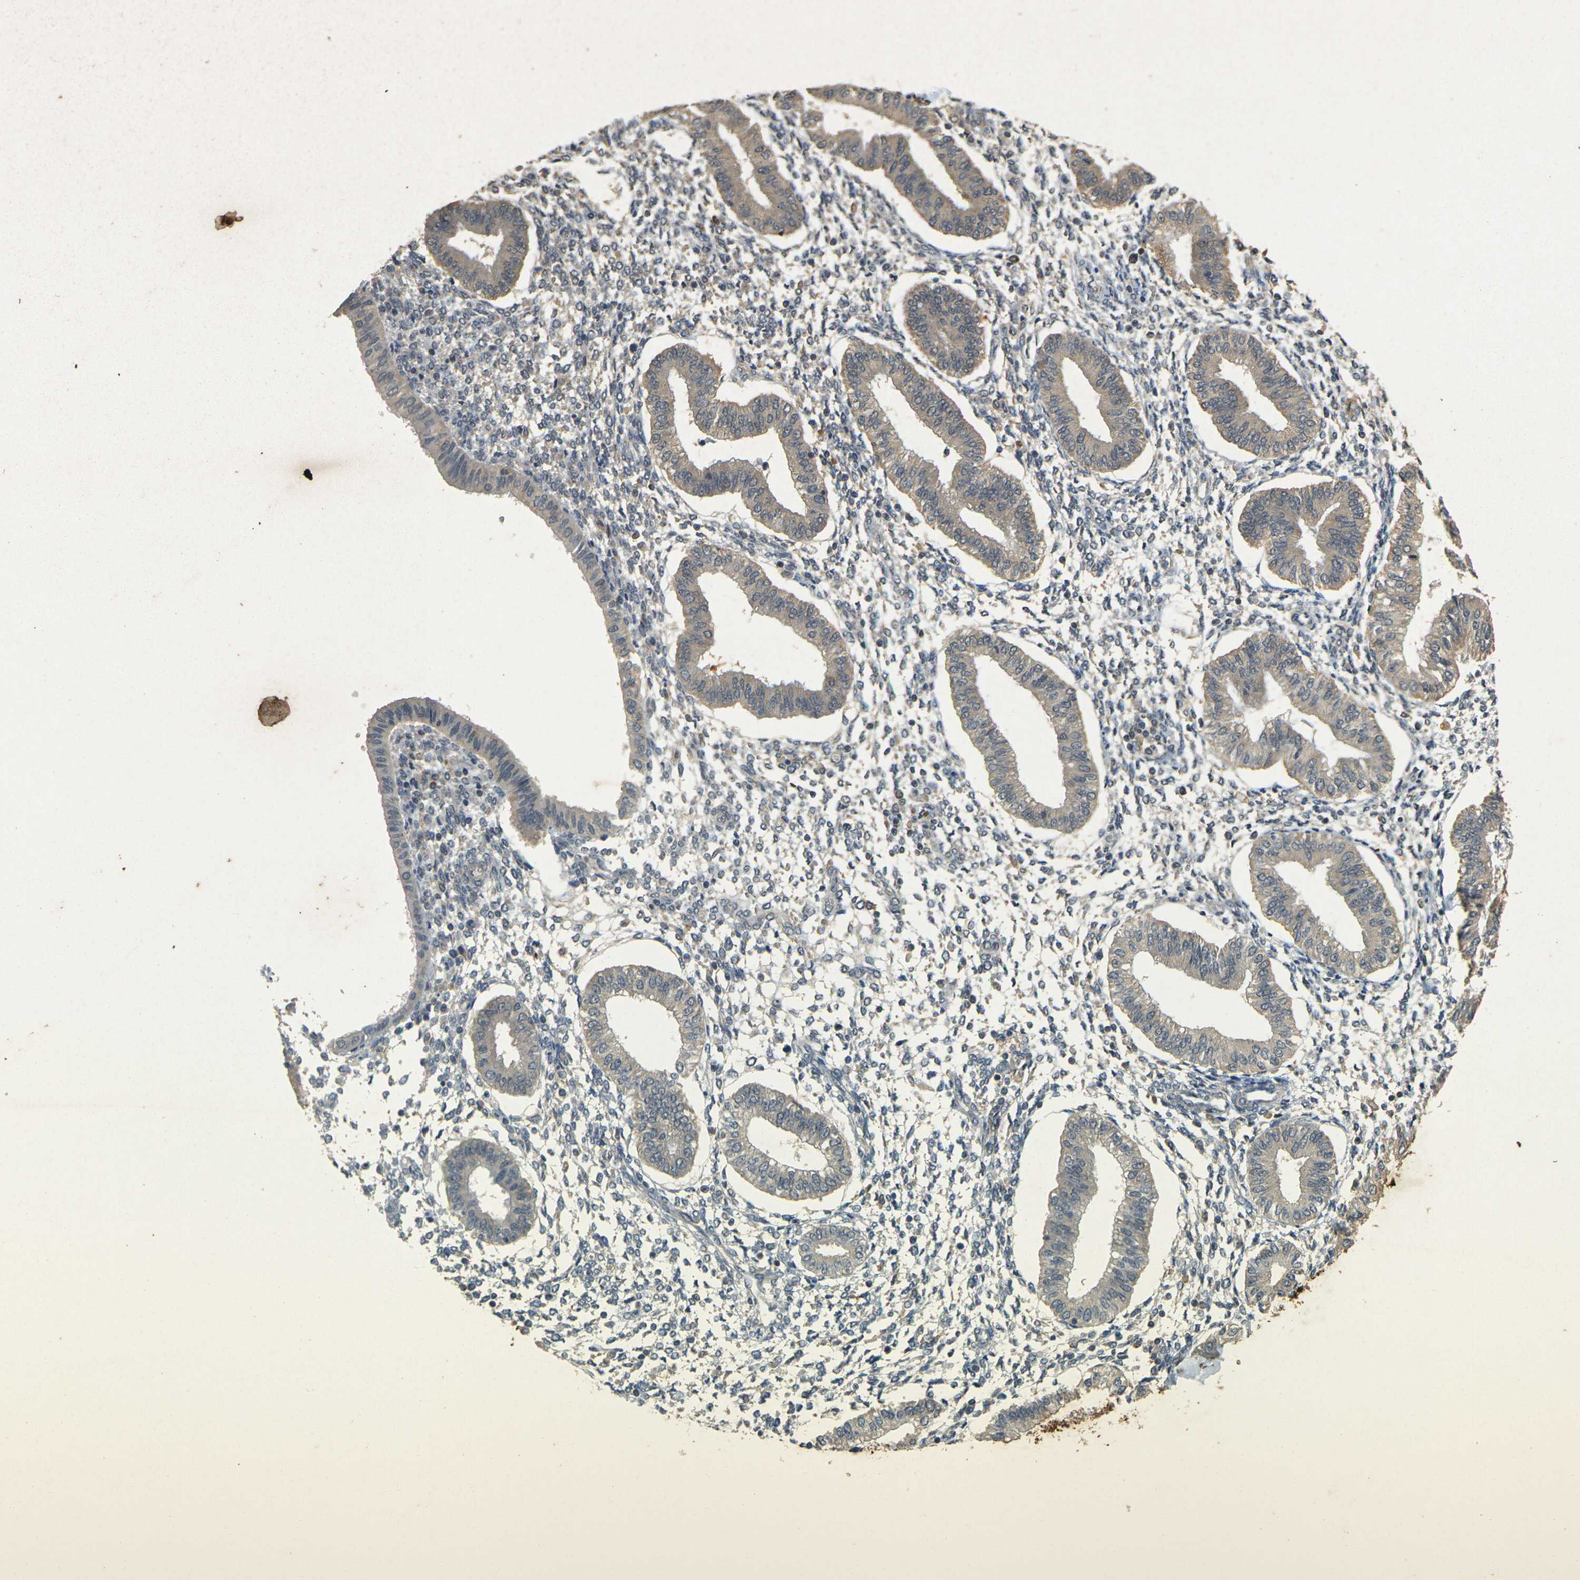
{"staining": {"intensity": "weak", "quantity": "25%-75%", "location": "cytoplasmic/membranous"}, "tissue": "endometrium", "cell_type": "Cells in endometrial stroma", "image_type": "normal", "snomed": [{"axis": "morphology", "description": "Normal tissue, NOS"}, {"axis": "topography", "description": "Endometrium"}], "caption": "Approximately 25%-75% of cells in endometrial stroma in unremarkable endometrium exhibit weak cytoplasmic/membranous protein positivity as visualized by brown immunohistochemical staining.", "gene": "ERN1", "patient": {"sex": "female", "age": 50}}